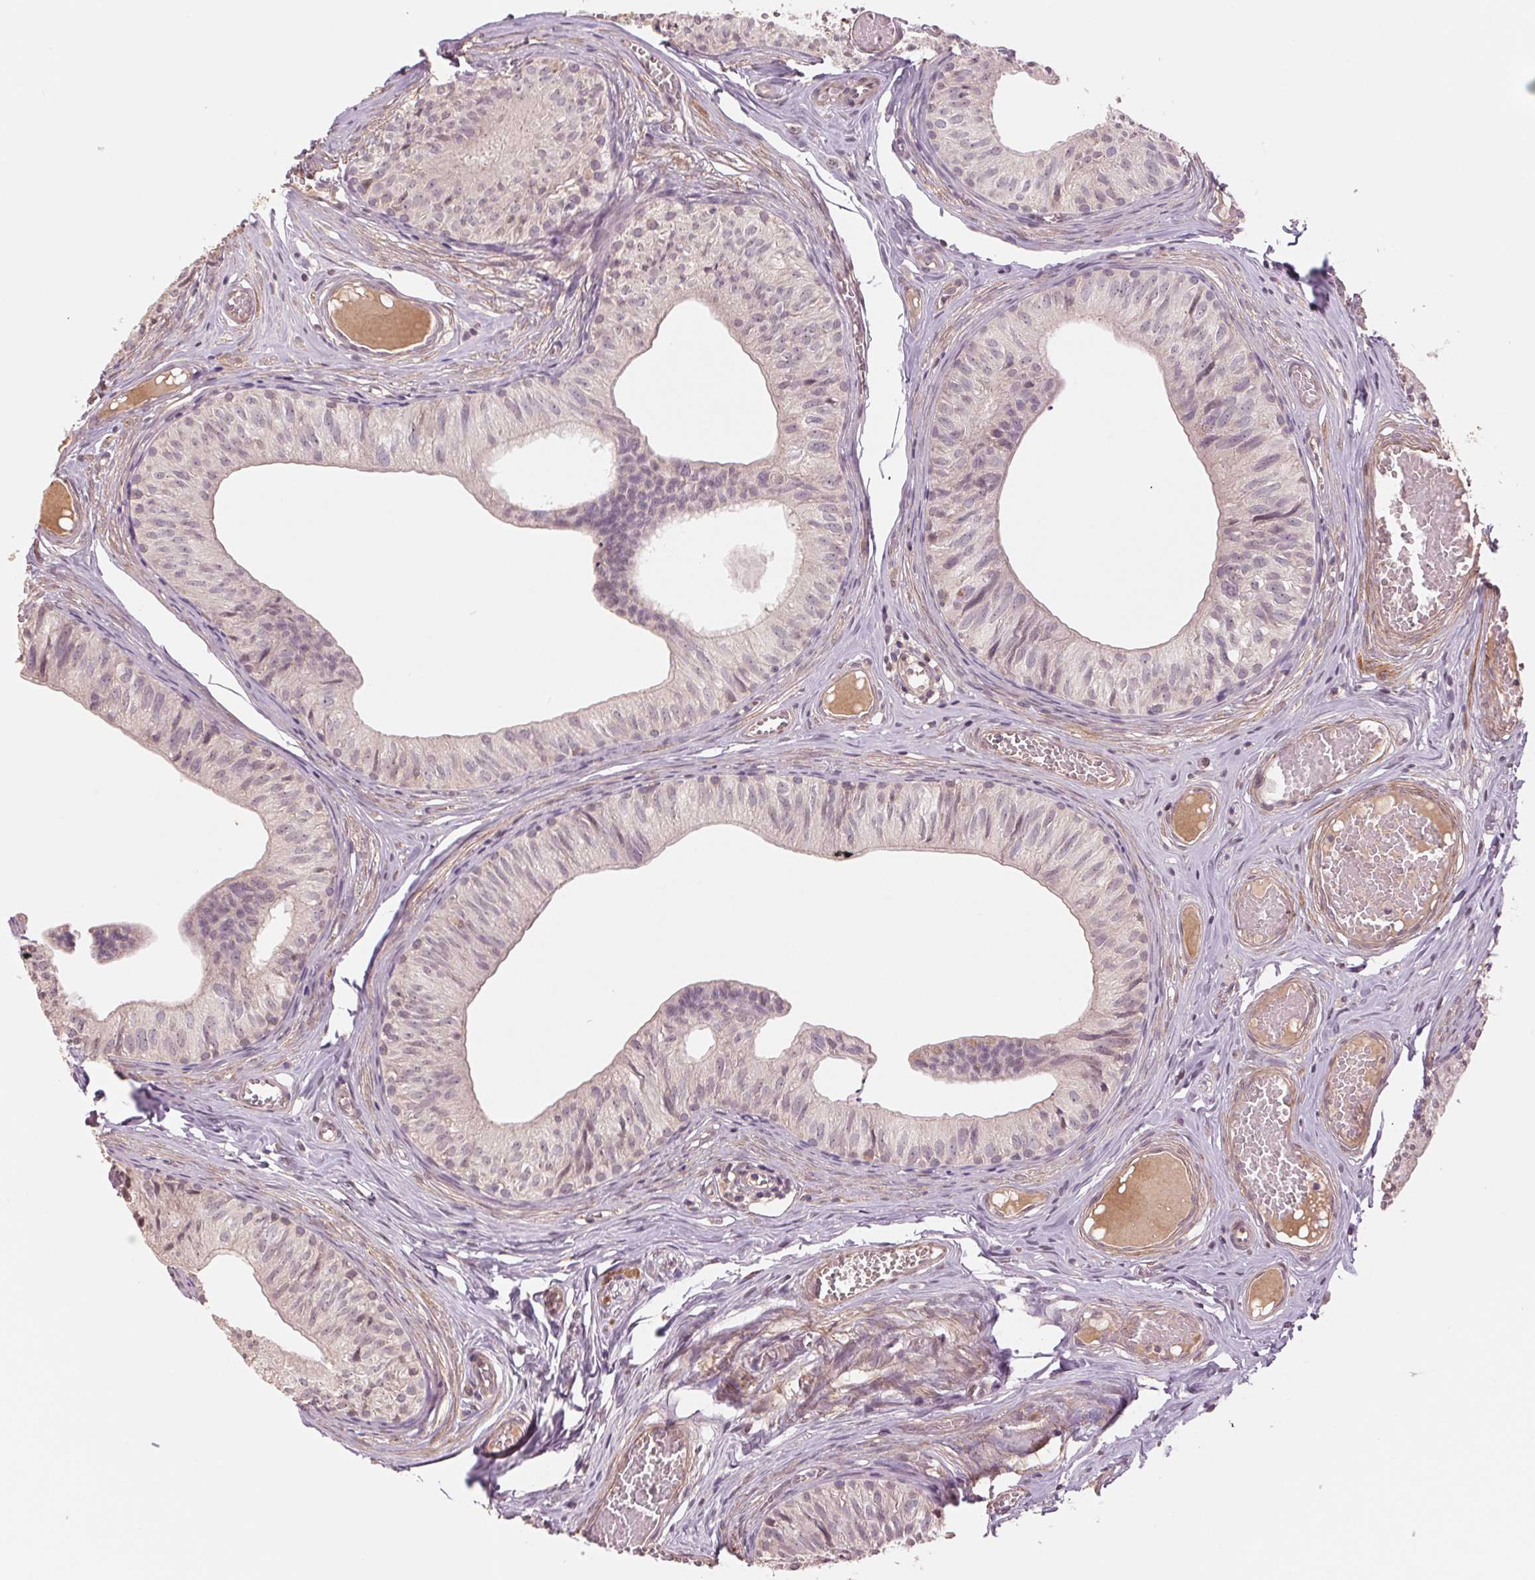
{"staining": {"intensity": "negative", "quantity": "none", "location": "none"}, "tissue": "epididymis", "cell_type": "Glandular cells", "image_type": "normal", "snomed": [{"axis": "morphology", "description": "Normal tissue, NOS"}, {"axis": "topography", "description": "Epididymis"}], "caption": "Glandular cells show no significant expression in normal epididymis. The staining was performed using DAB to visualize the protein expression in brown, while the nuclei were stained in blue with hematoxylin (Magnification: 20x).", "gene": "PPIAL4A", "patient": {"sex": "male", "age": 25}}